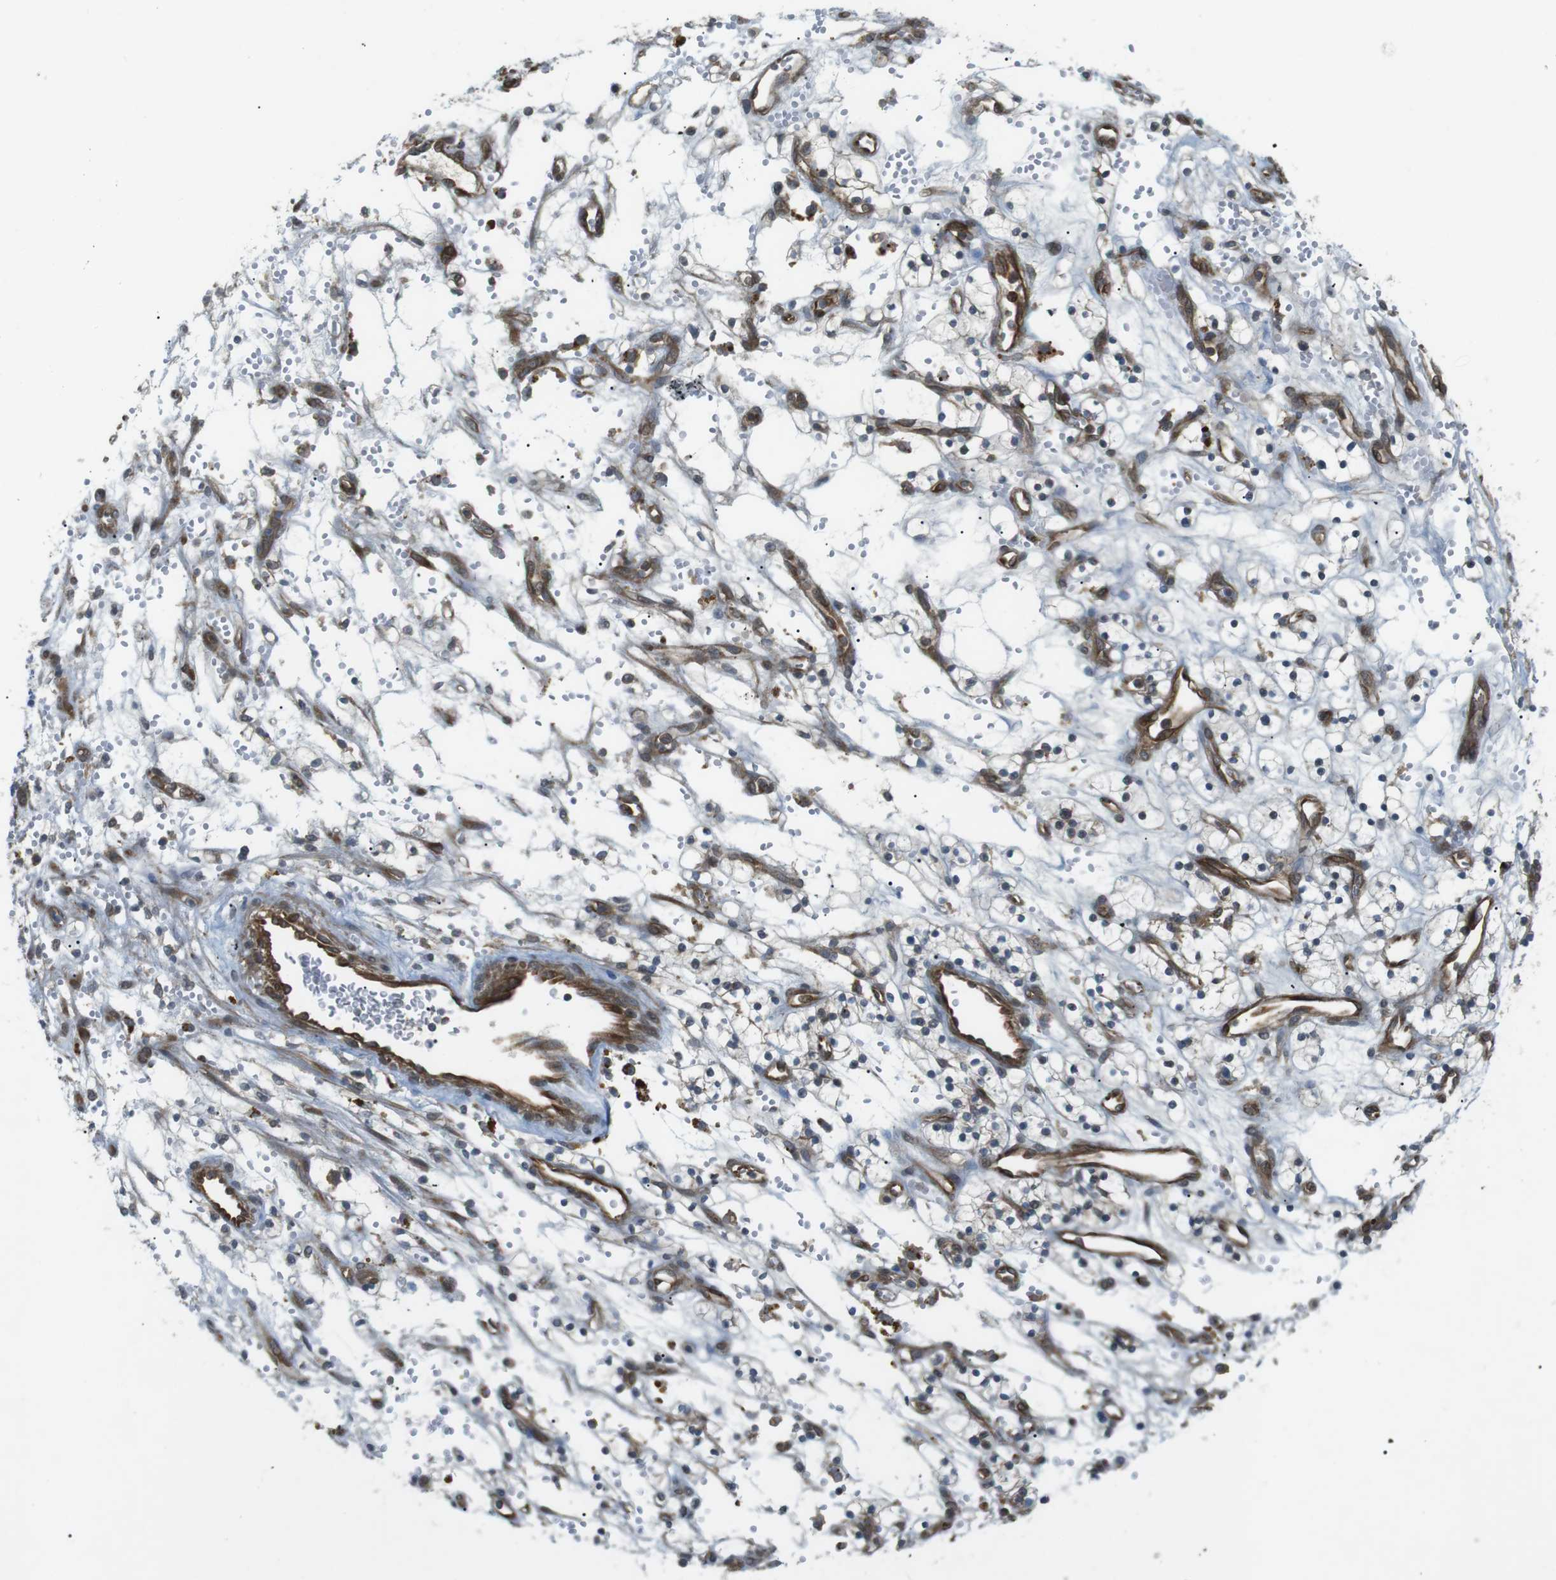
{"staining": {"intensity": "moderate", "quantity": "<25%", "location": "cytoplasmic/membranous"}, "tissue": "renal cancer", "cell_type": "Tumor cells", "image_type": "cancer", "snomed": [{"axis": "morphology", "description": "Adenocarcinoma, NOS"}, {"axis": "topography", "description": "Kidney"}], "caption": "Adenocarcinoma (renal) tissue exhibits moderate cytoplasmic/membranous expression in approximately <25% of tumor cells", "gene": "KANK2", "patient": {"sex": "female", "age": 57}}